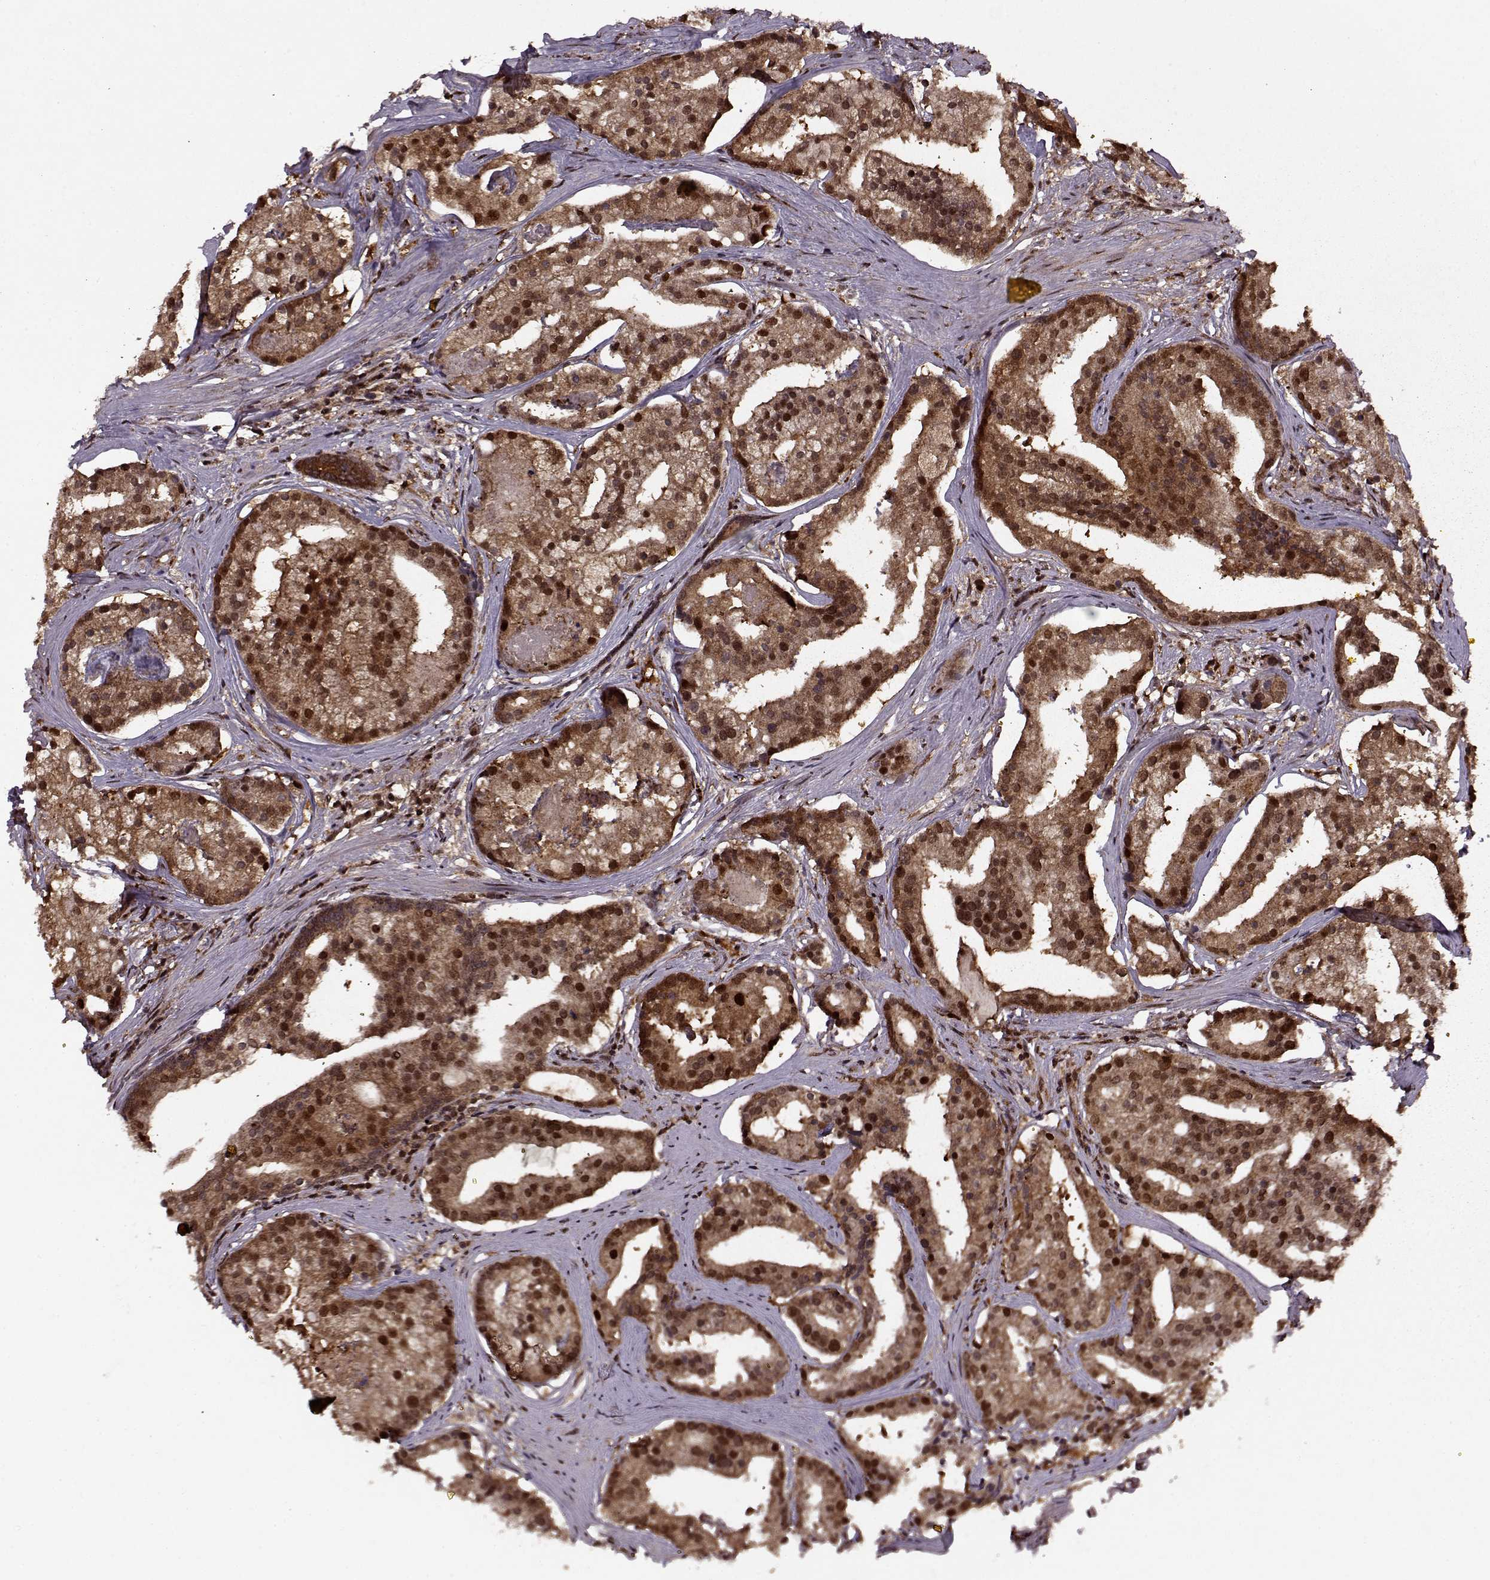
{"staining": {"intensity": "strong", "quantity": ">75%", "location": "cytoplasmic/membranous,nuclear"}, "tissue": "prostate cancer", "cell_type": "Tumor cells", "image_type": "cancer", "snomed": [{"axis": "morphology", "description": "Adenocarcinoma, NOS"}, {"axis": "topography", "description": "Prostate and seminal vesicle, NOS"}, {"axis": "topography", "description": "Prostate"}], "caption": "Human prostate adenocarcinoma stained with a brown dye reveals strong cytoplasmic/membranous and nuclear positive expression in approximately >75% of tumor cells.", "gene": "PSMA7", "patient": {"sex": "male", "age": 44}}